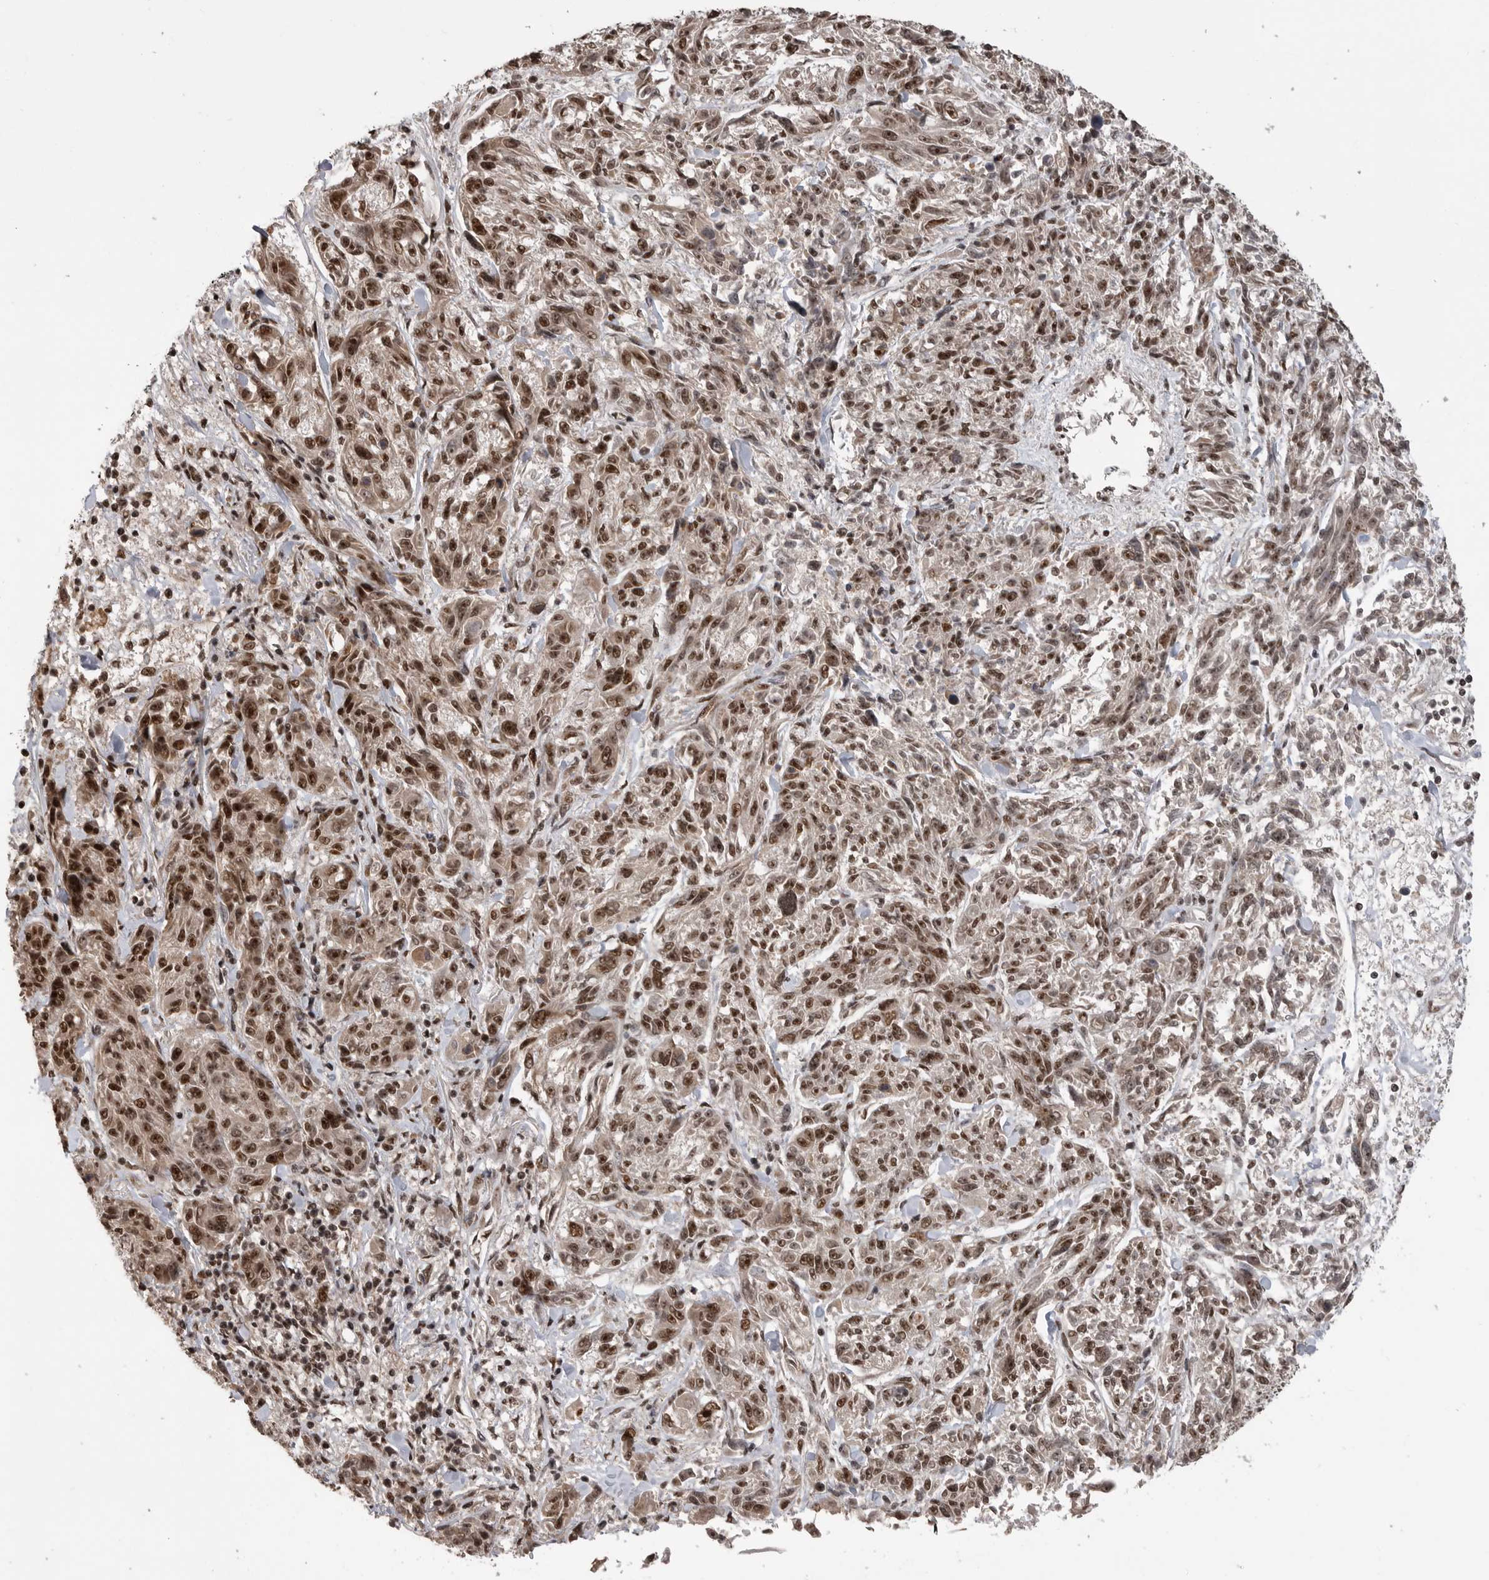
{"staining": {"intensity": "moderate", "quantity": ">75%", "location": "nuclear"}, "tissue": "melanoma", "cell_type": "Tumor cells", "image_type": "cancer", "snomed": [{"axis": "morphology", "description": "Malignant melanoma, NOS"}, {"axis": "topography", "description": "Skin"}], "caption": "Moderate nuclear expression for a protein is seen in approximately >75% of tumor cells of melanoma using immunohistochemistry (IHC).", "gene": "PPP1R8", "patient": {"sex": "male", "age": 53}}